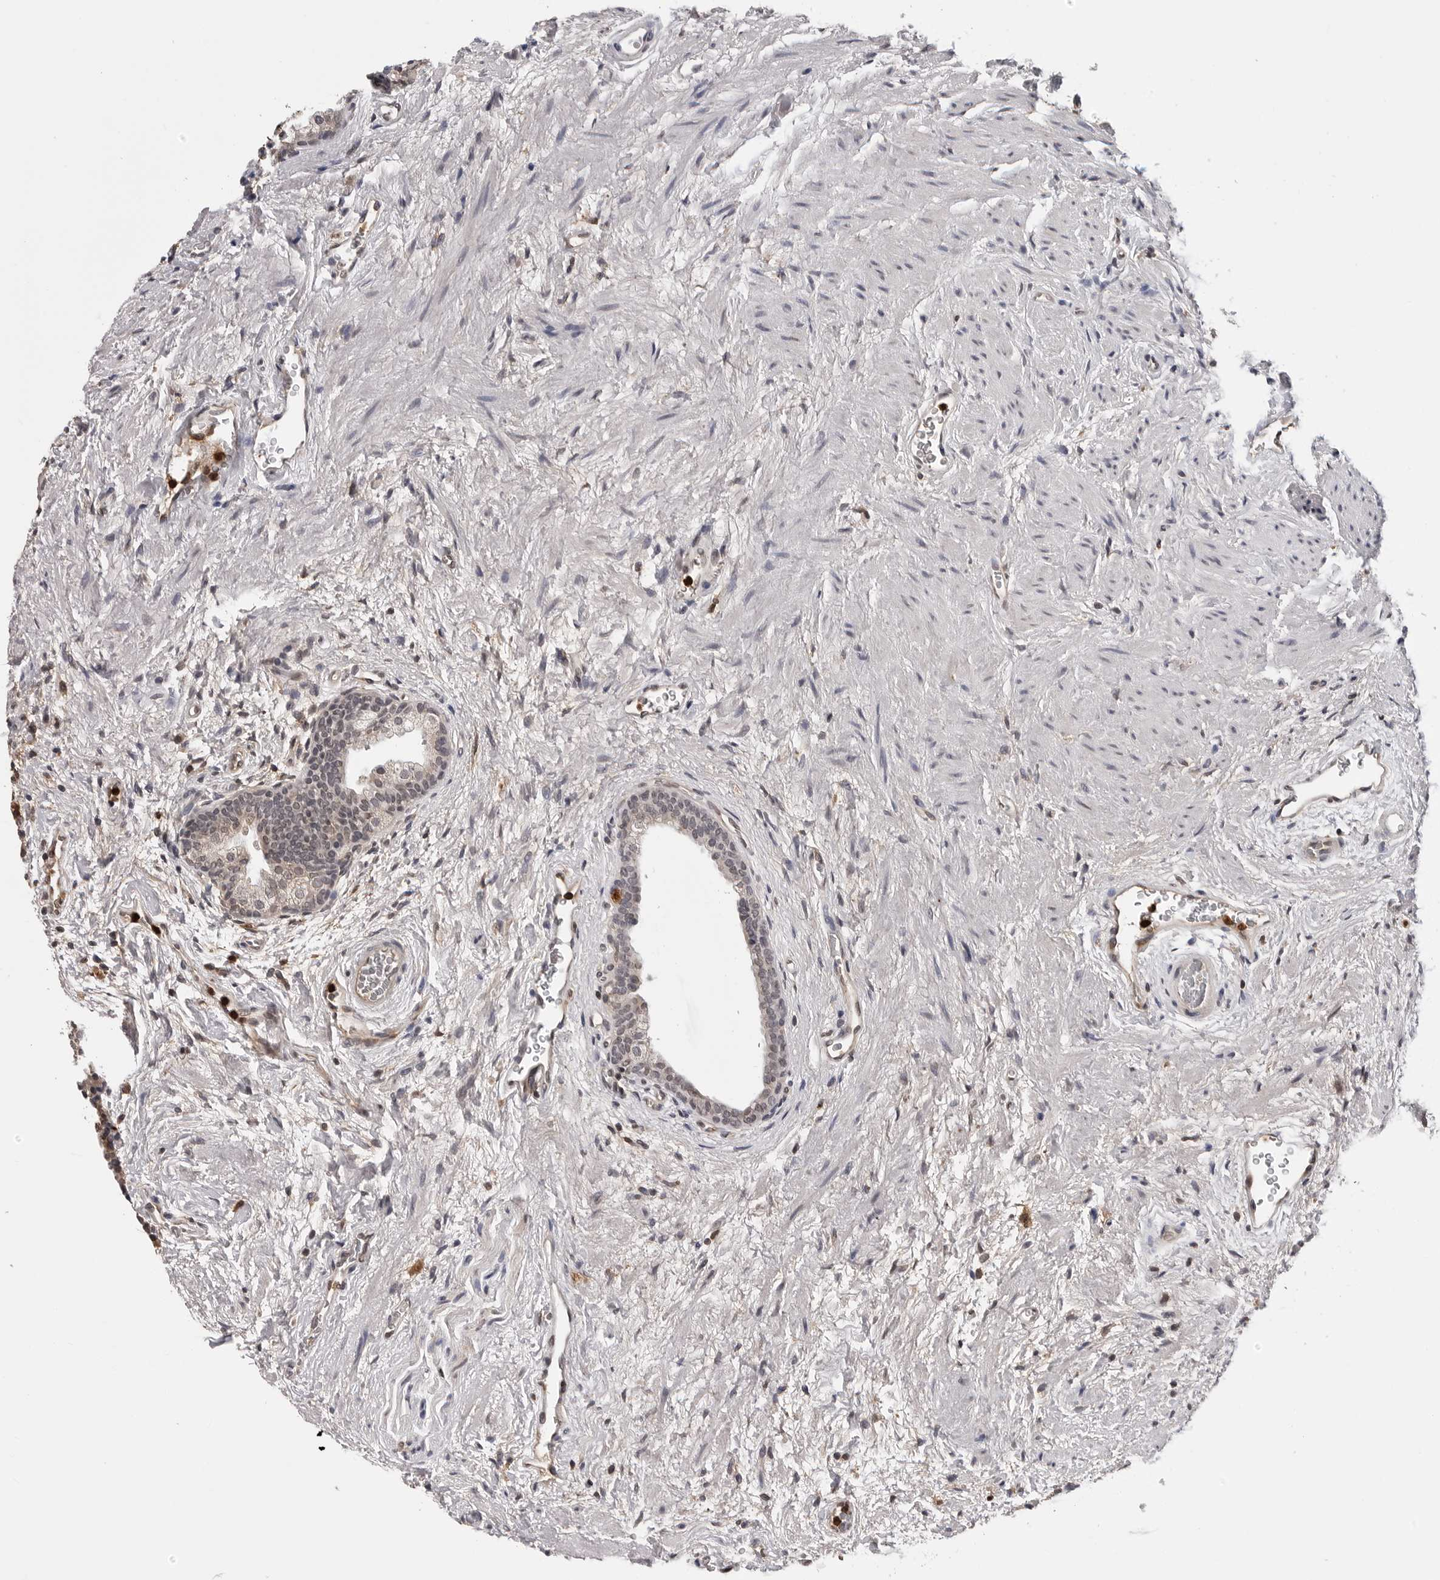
{"staining": {"intensity": "negative", "quantity": "none", "location": "none"}, "tissue": "prostate", "cell_type": "Glandular cells", "image_type": "normal", "snomed": [{"axis": "morphology", "description": "Normal tissue, NOS"}, {"axis": "topography", "description": "Prostate"}], "caption": "An image of prostate stained for a protein exhibits no brown staining in glandular cells.", "gene": "TRMT13", "patient": {"sex": "male", "age": 48}}